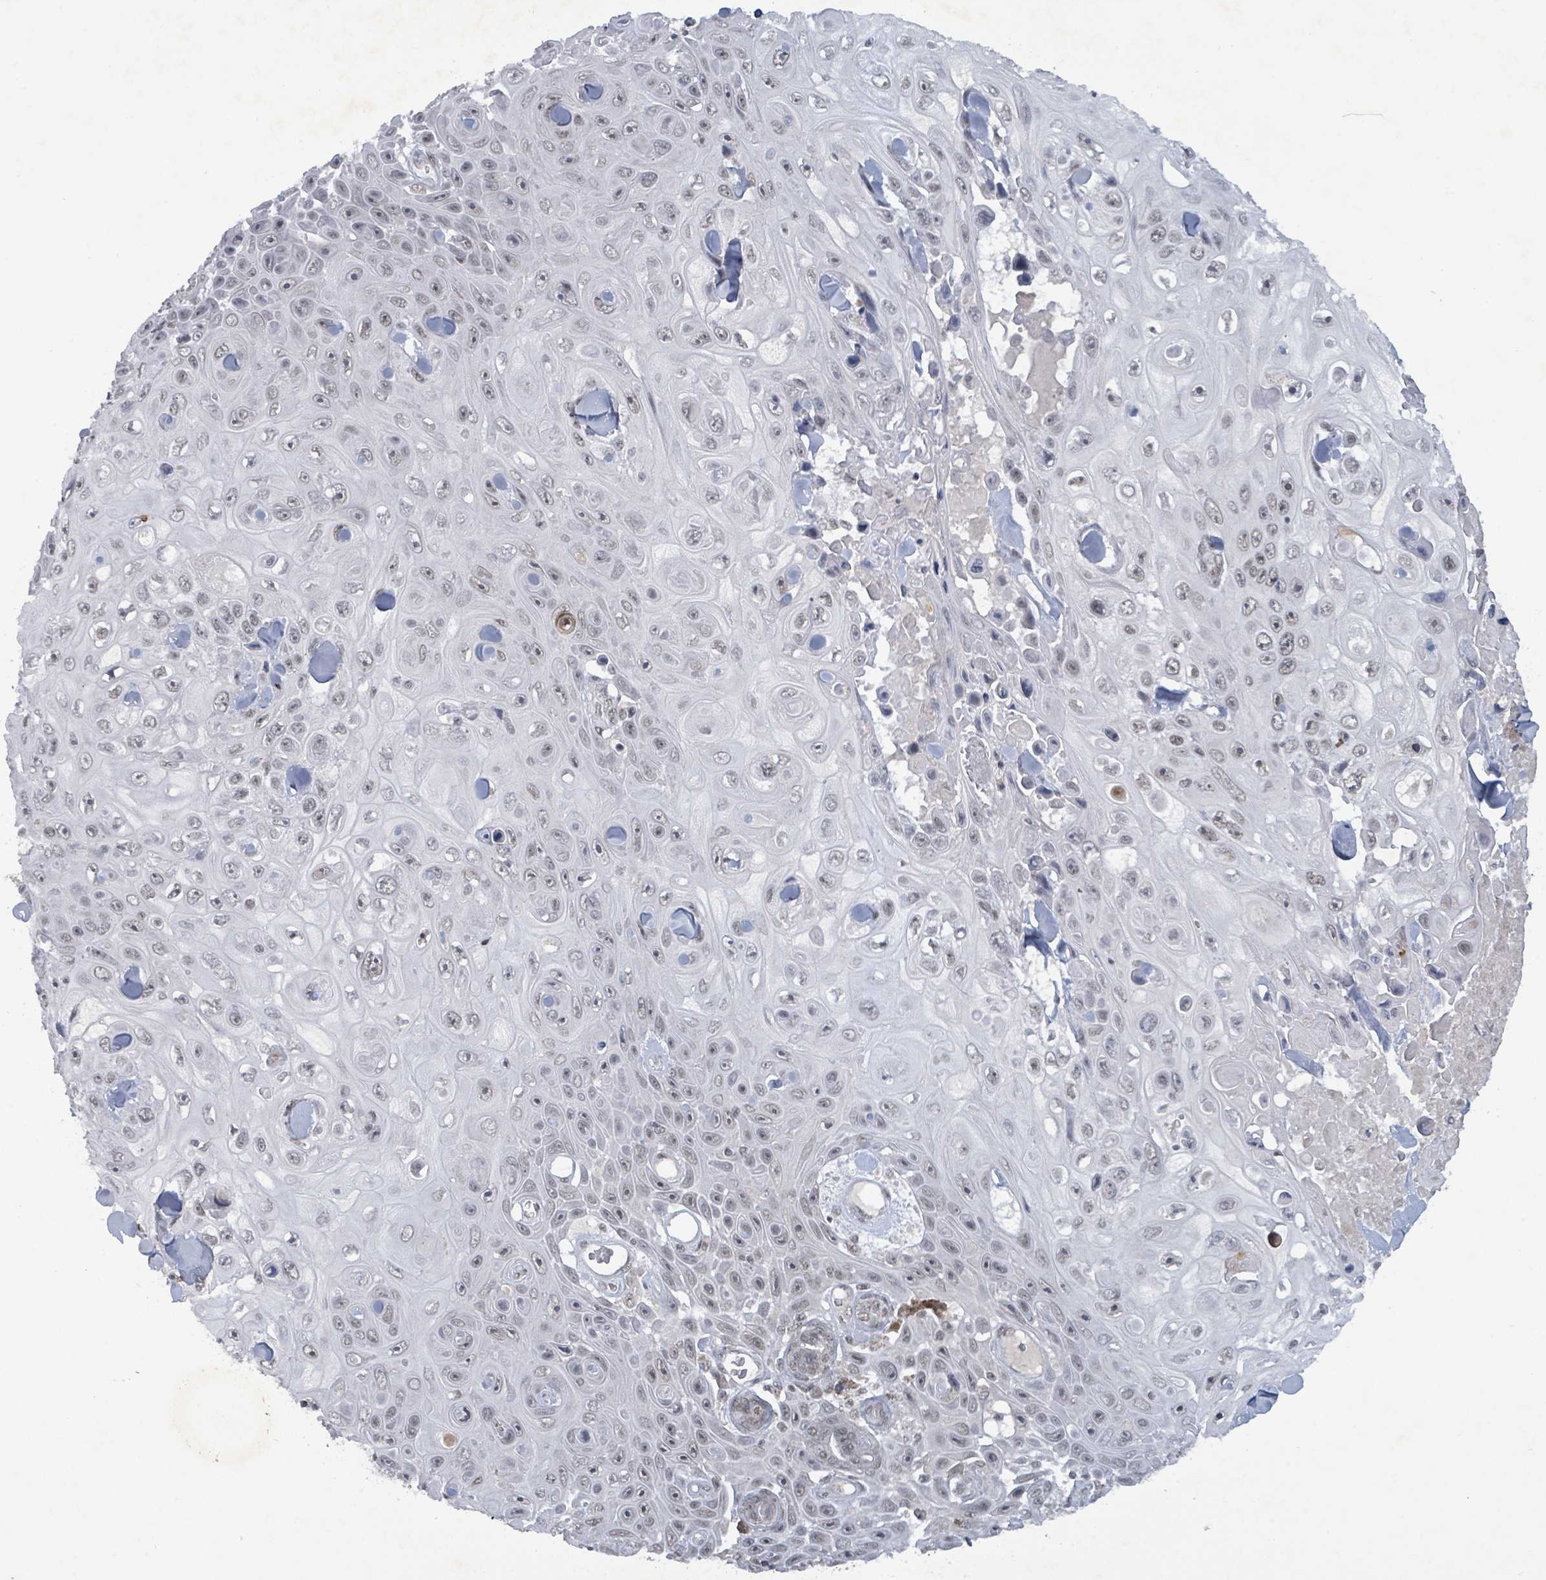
{"staining": {"intensity": "weak", "quantity": "<25%", "location": "nuclear"}, "tissue": "skin cancer", "cell_type": "Tumor cells", "image_type": "cancer", "snomed": [{"axis": "morphology", "description": "Squamous cell carcinoma, NOS"}, {"axis": "topography", "description": "Skin"}], "caption": "Immunohistochemical staining of human skin cancer shows no significant expression in tumor cells.", "gene": "BANP", "patient": {"sex": "male", "age": 82}}